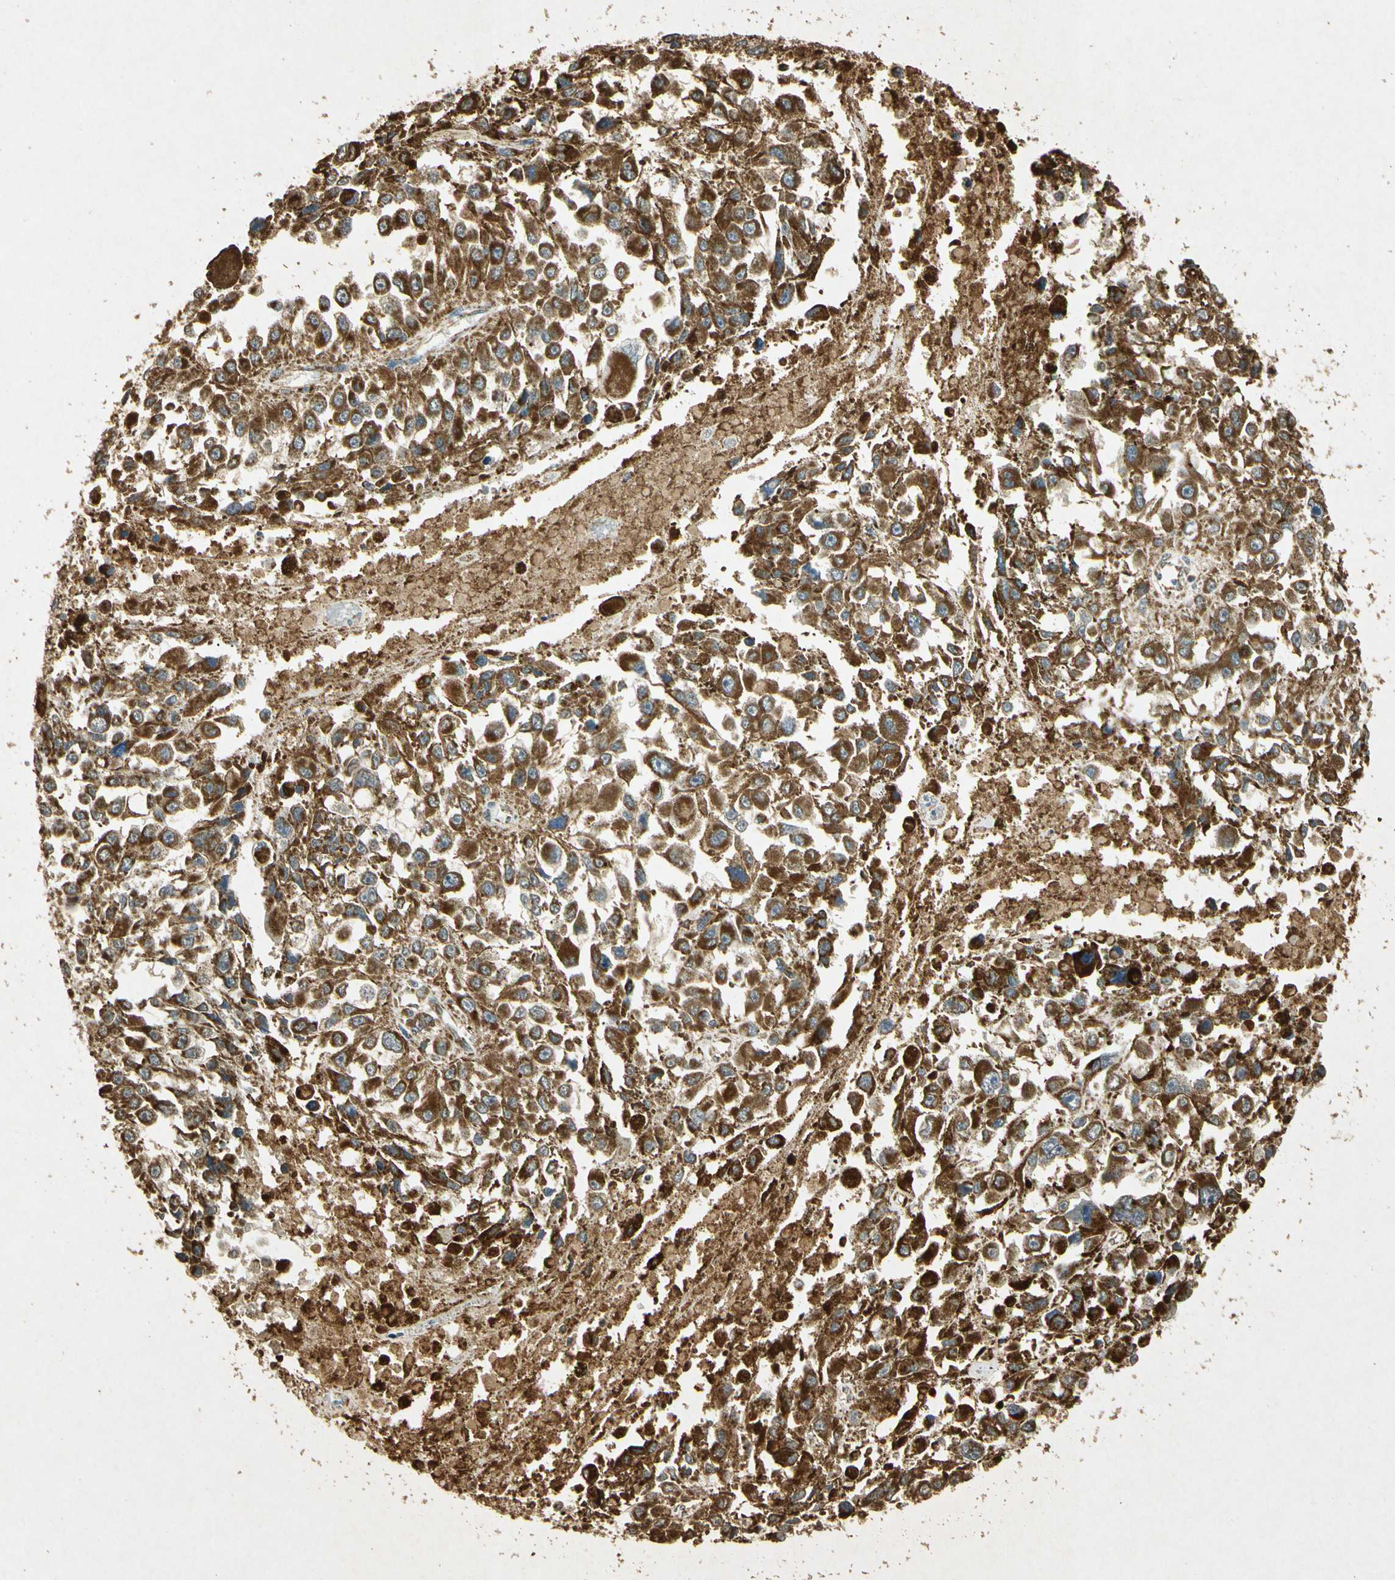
{"staining": {"intensity": "strong", "quantity": ">75%", "location": "cytoplasmic/membranous"}, "tissue": "melanoma", "cell_type": "Tumor cells", "image_type": "cancer", "snomed": [{"axis": "morphology", "description": "Malignant melanoma, Metastatic site"}, {"axis": "topography", "description": "Lymph node"}], "caption": "Melanoma stained with a brown dye exhibits strong cytoplasmic/membranous positive expression in approximately >75% of tumor cells.", "gene": "PRDX3", "patient": {"sex": "male", "age": 59}}